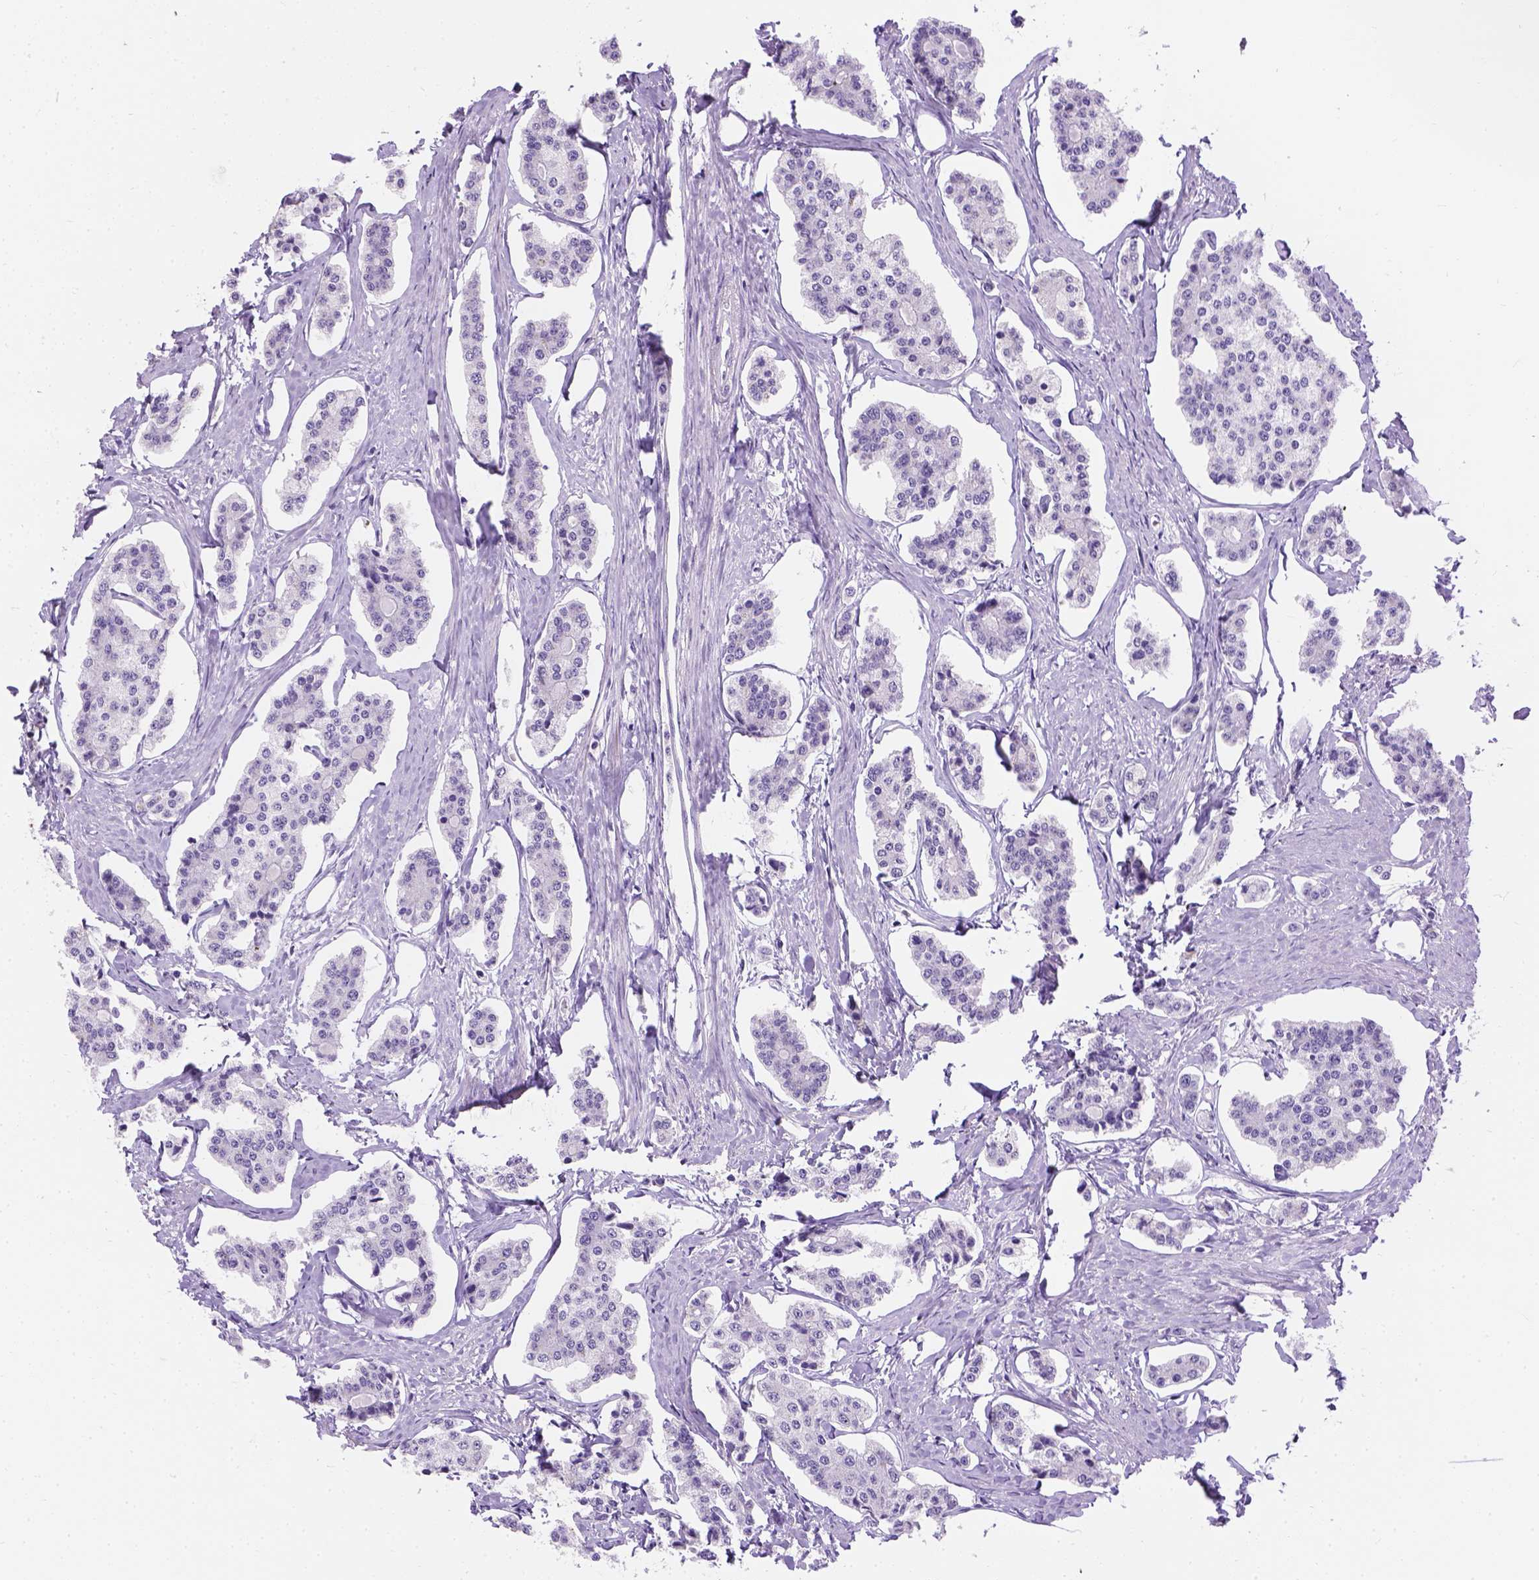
{"staining": {"intensity": "negative", "quantity": "none", "location": "none"}, "tissue": "carcinoid", "cell_type": "Tumor cells", "image_type": "cancer", "snomed": [{"axis": "morphology", "description": "Carcinoid, malignant, NOS"}, {"axis": "topography", "description": "Small intestine"}], "caption": "A micrograph of carcinoid stained for a protein demonstrates no brown staining in tumor cells.", "gene": "TMEM38A", "patient": {"sex": "female", "age": 65}}